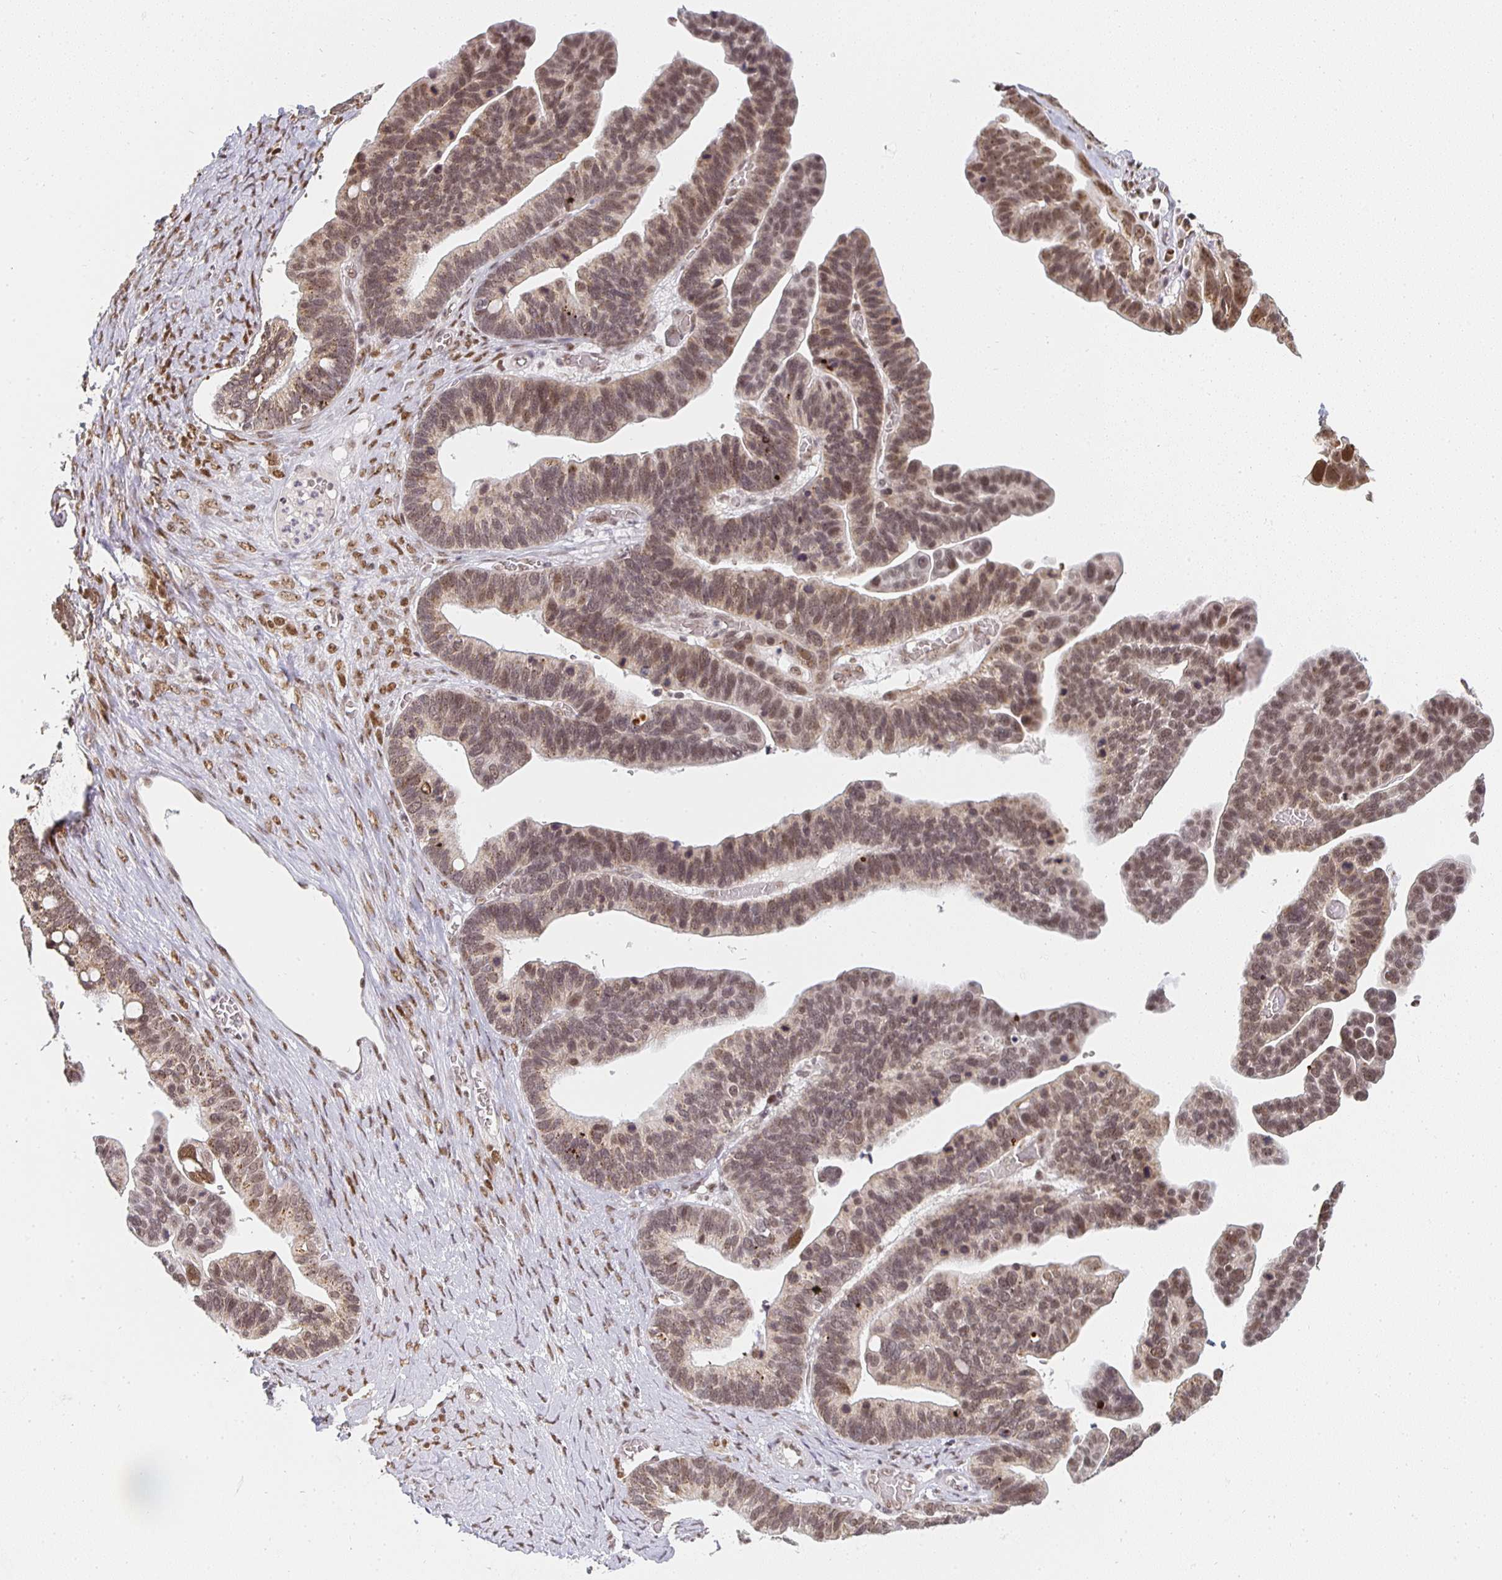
{"staining": {"intensity": "moderate", "quantity": ">75%", "location": "nuclear"}, "tissue": "ovarian cancer", "cell_type": "Tumor cells", "image_type": "cancer", "snomed": [{"axis": "morphology", "description": "Cystadenocarcinoma, serous, NOS"}, {"axis": "topography", "description": "Ovary"}], "caption": "Immunohistochemistry of human ovarian cancer shows medium levels of moderate nuclear staining in about >75% of tumor cells.", "gene": "SMARCA2", "patient": {"sex": "female", "age": 56}}